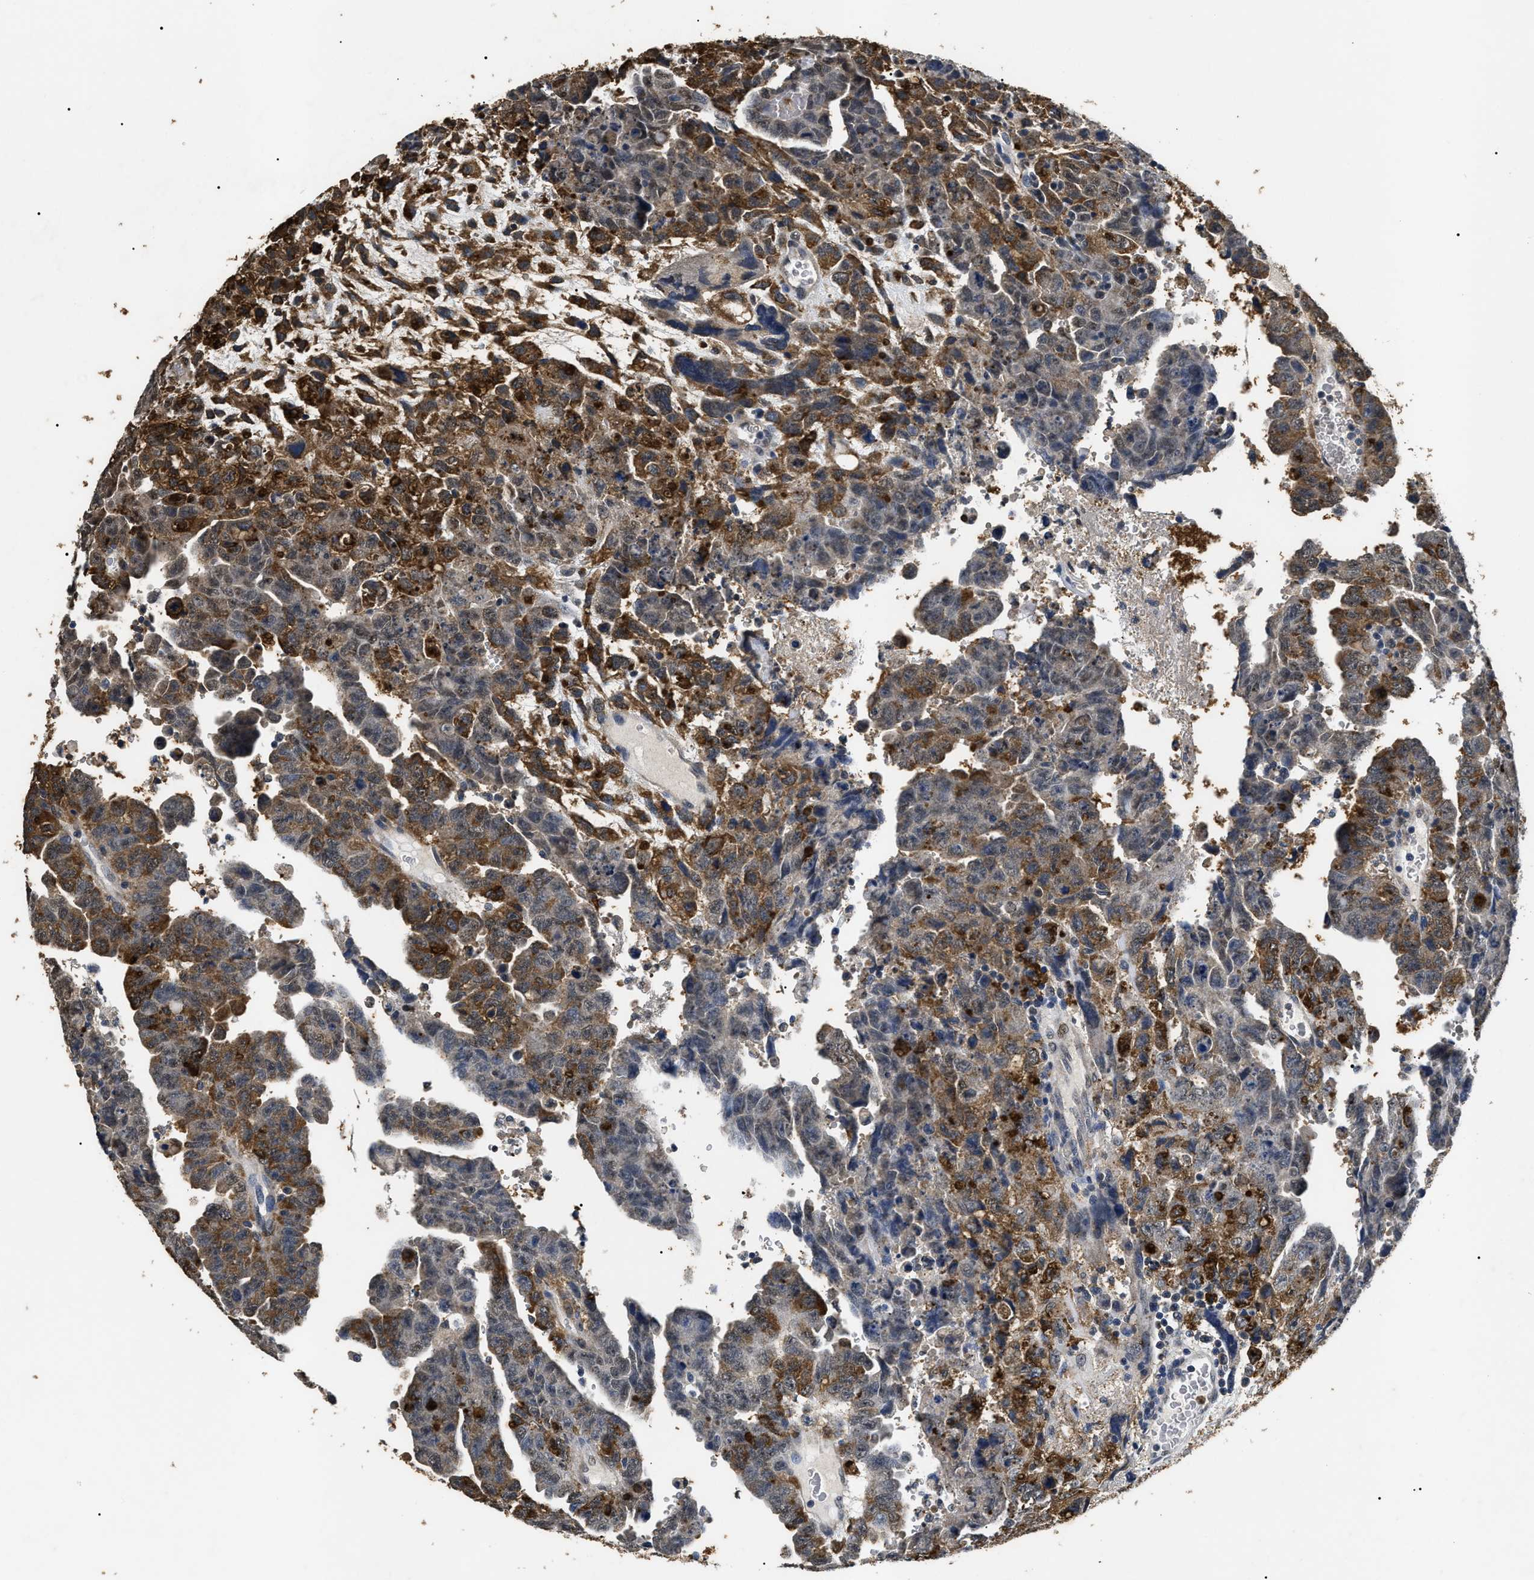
{"staining": {"intensity": "moderate", "quantity": "25%-75%", "location": "cytoplasmic/membranous"}, "tissue": "testis cancer", "cell_type": "Tumor cells", "image_type": "cancer", "snomed": [{"axis": "morphology", "description": "Carcinoma, Embryonal, NOS"}, {"axis": "topography", "description": "Testis"}], "caption": "IHC of testis cancer (embryonal carcinoma) exhibits medium levels of moderate cytoplasmic/membranous expression in approximately 25%-75% of tumor cells.", "gene": "ANP32E", "patient": {"sex": "male", "age": 28}}